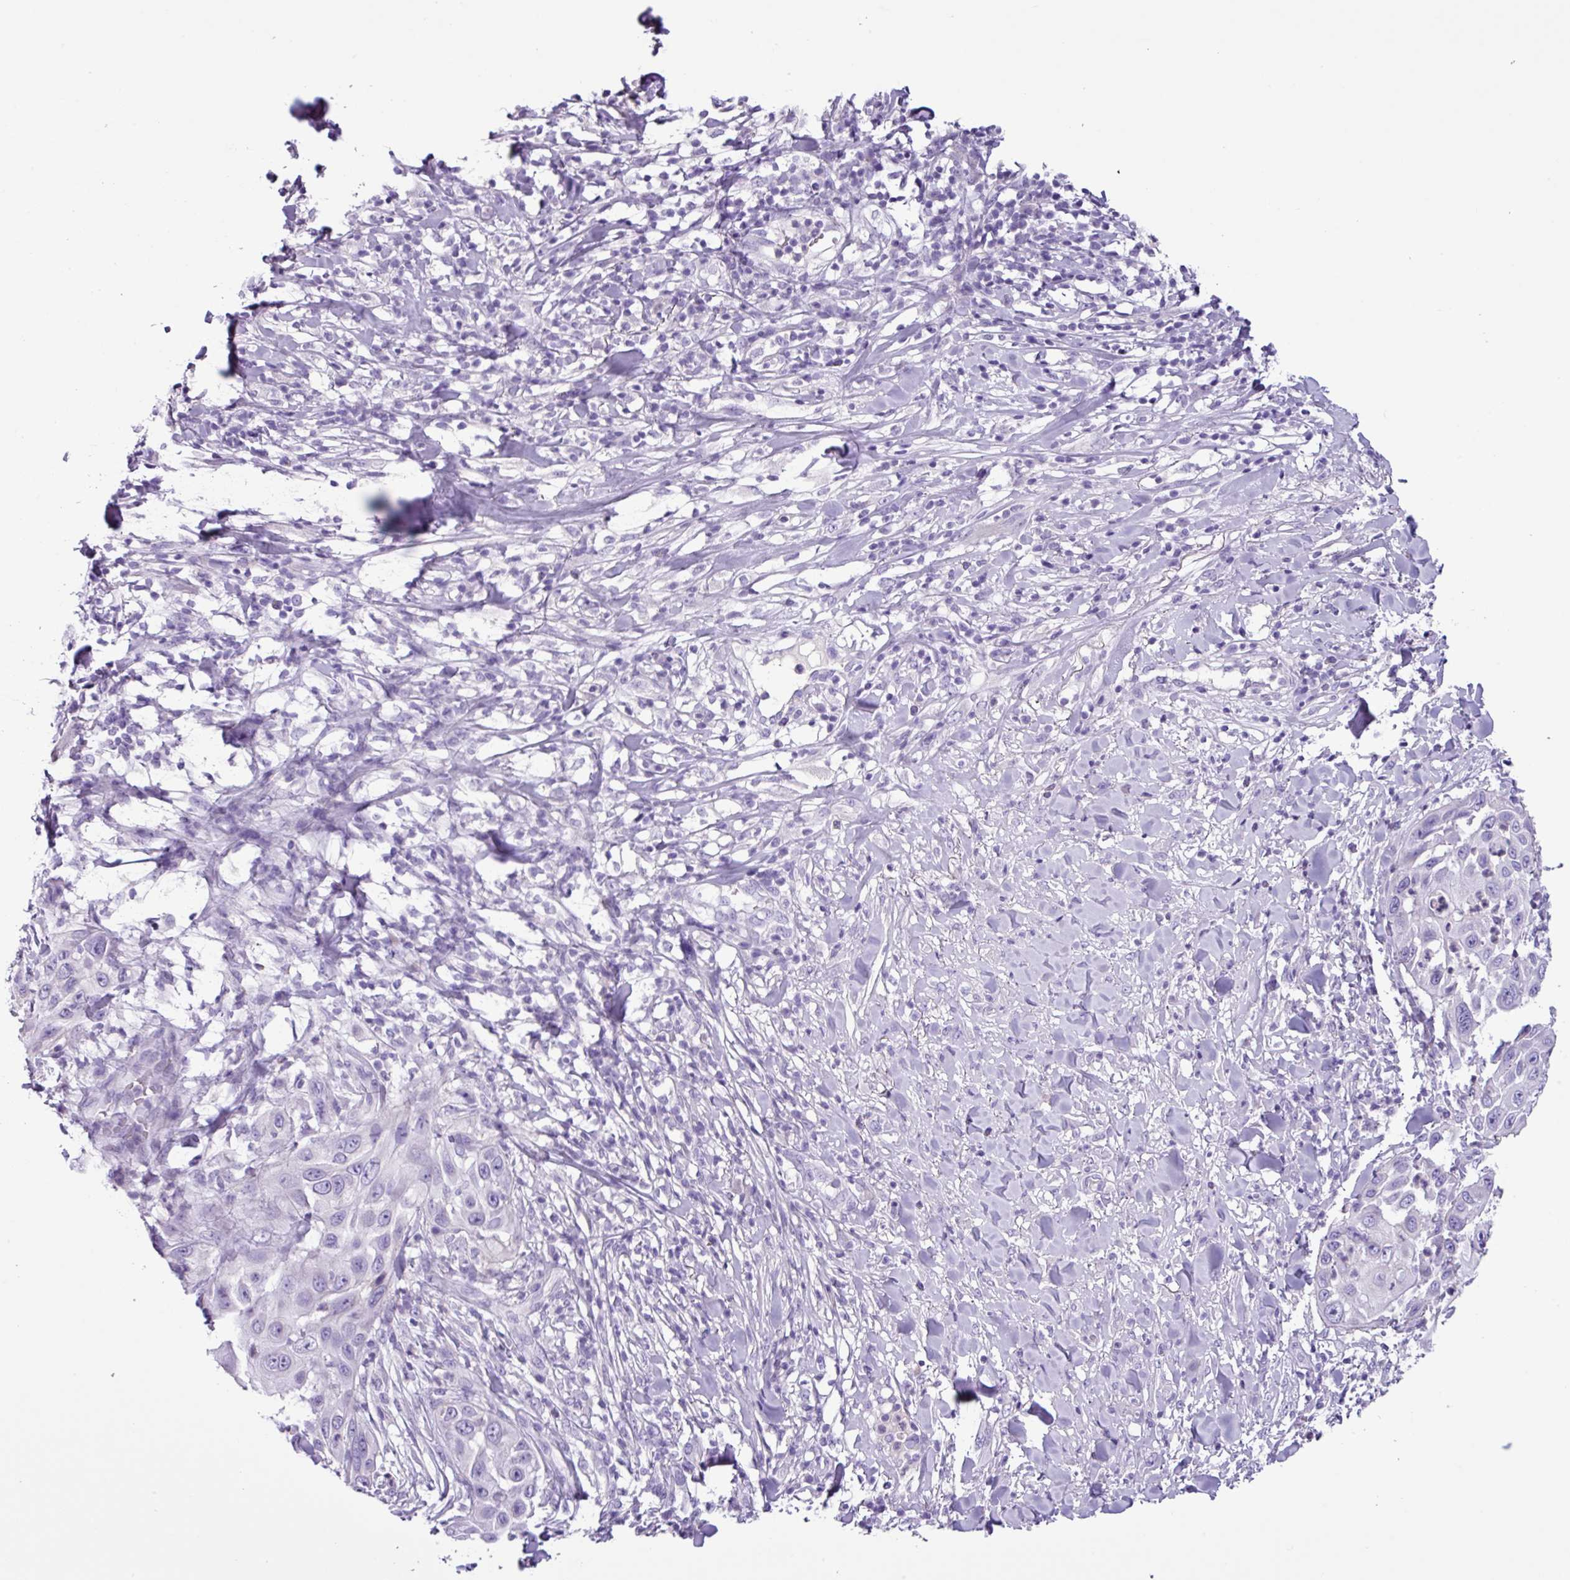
{"staining": {"intensity": "negative", "quantity": "none", "location": "none"}, "tissue": "skin cancer", "cell_type": "Tumor cells", "image_type": "cancer", "snomed": [{"axis": "morphology", "description": "Squamous cell carcinoma, NOS"}, {"axis": "topography", "description": "Skin"}], "caption": "High magnification brightfield microscopy of skin squamous cell carcinoma stained with DAB (3,3'-diaminobenzidine) (brown) and counterstained with hematoxylin (blue): tumor cells show no significant staining.", "gene": "CYSTM1", "patient": {"sex": "female", "age": 44}}